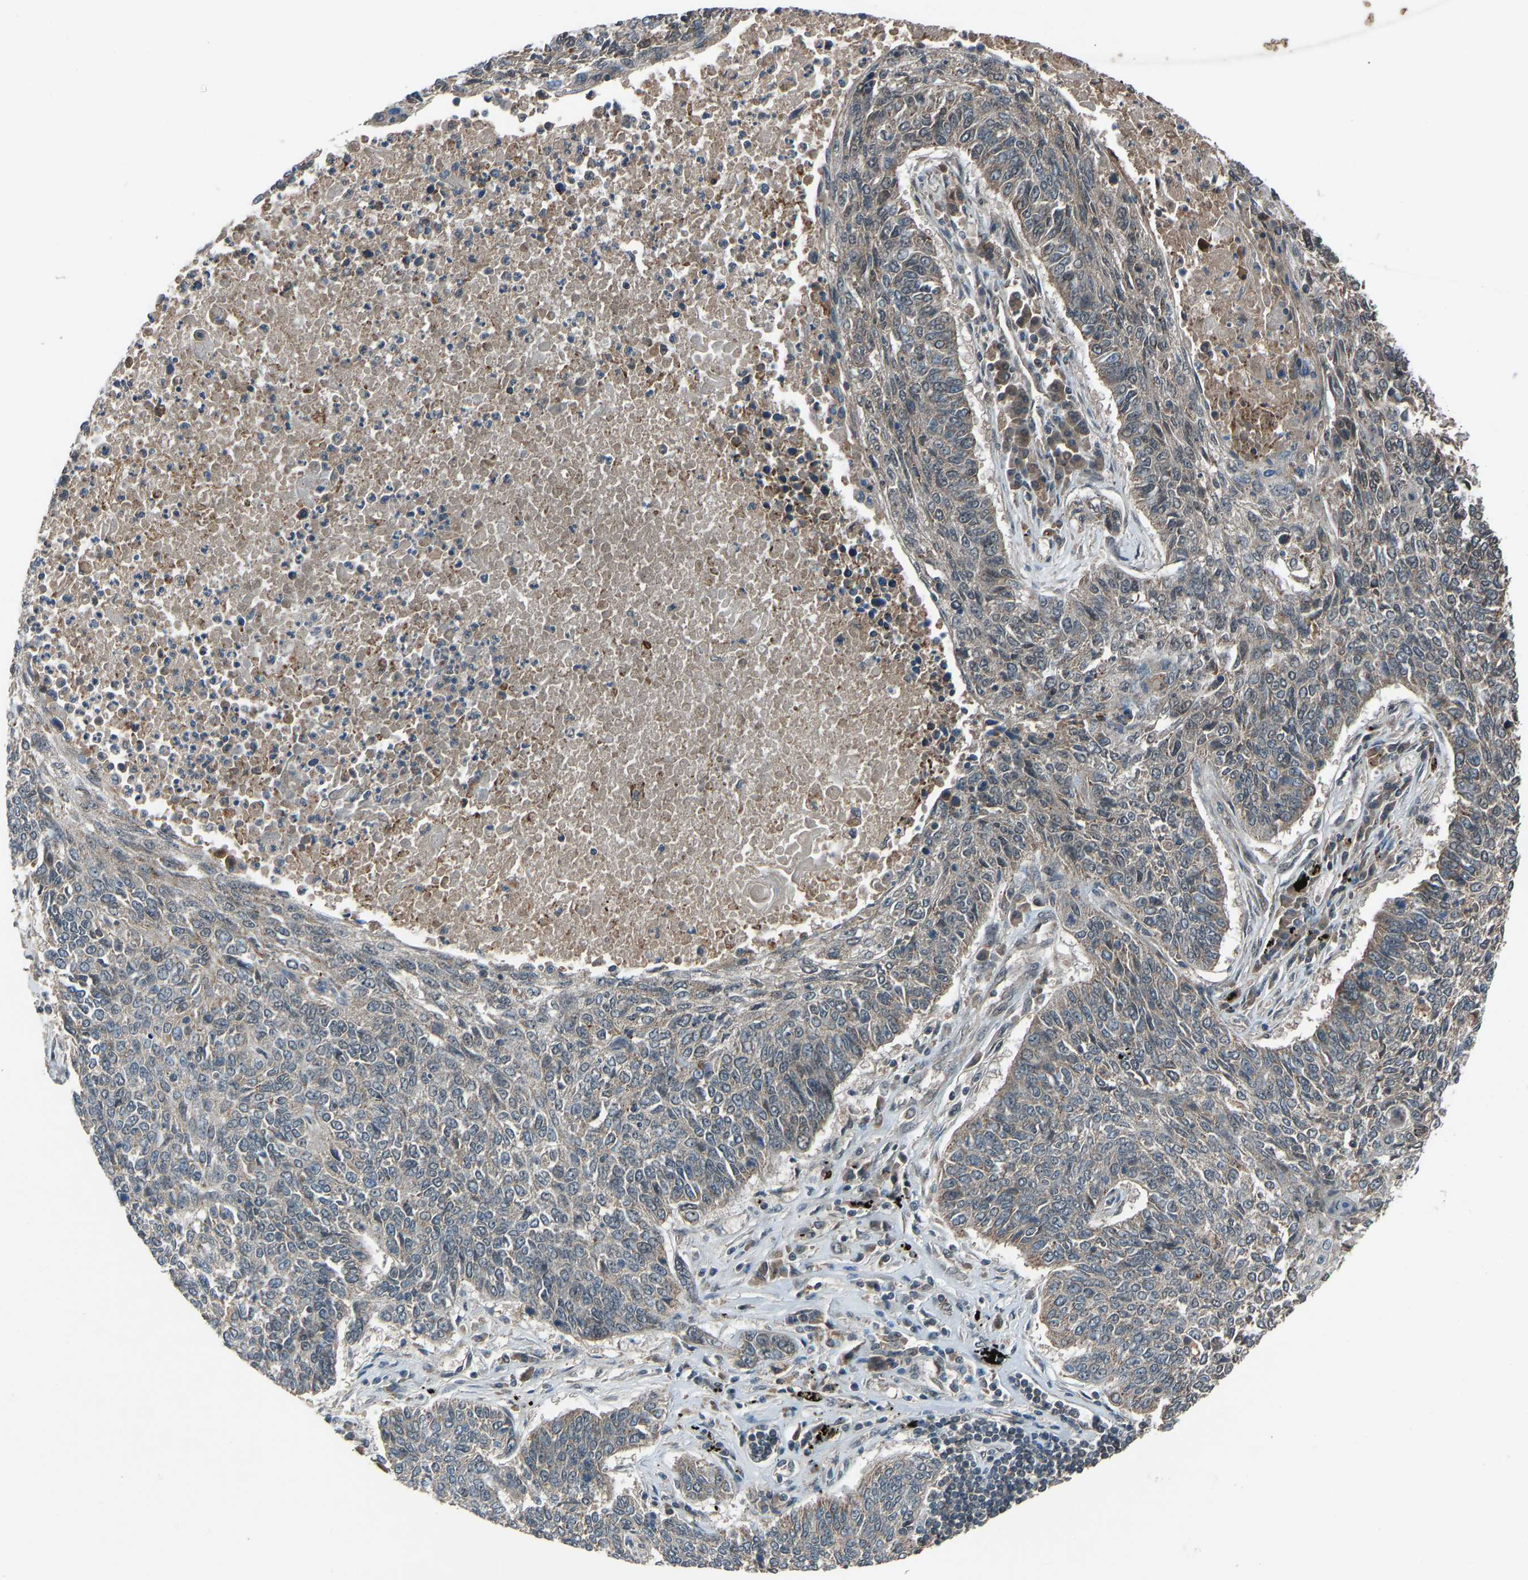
{"staining": {"intensity": "weak", "quantity": "25%-75%", "location": "cytoplasmic/membranous"}, "tissue": "lung cancer", "cell_type": "Tumor cells", "image_type": "cancer", "snomed": [{"axis": "morphology", "description": "Normal tissue, NOS"}, {"axis": "morphology", "description": "Squamous cell carcinoma, NOS"}, {"axis": "topography", "description": "Cartilage tissue"}, {"axis": "topography", "description": "Bronchus"}, {"axis": "topography", "description": "Lung"}], "caption": "Weak cytoplasmic/membranous staining for a protein is seen in approximately 25%-75% of tumor cells of lung cancer (squamous cell carcinoma) using IHC.", "gene": "SLC43A1", "patient": {"sex": "female", "age": 49}}